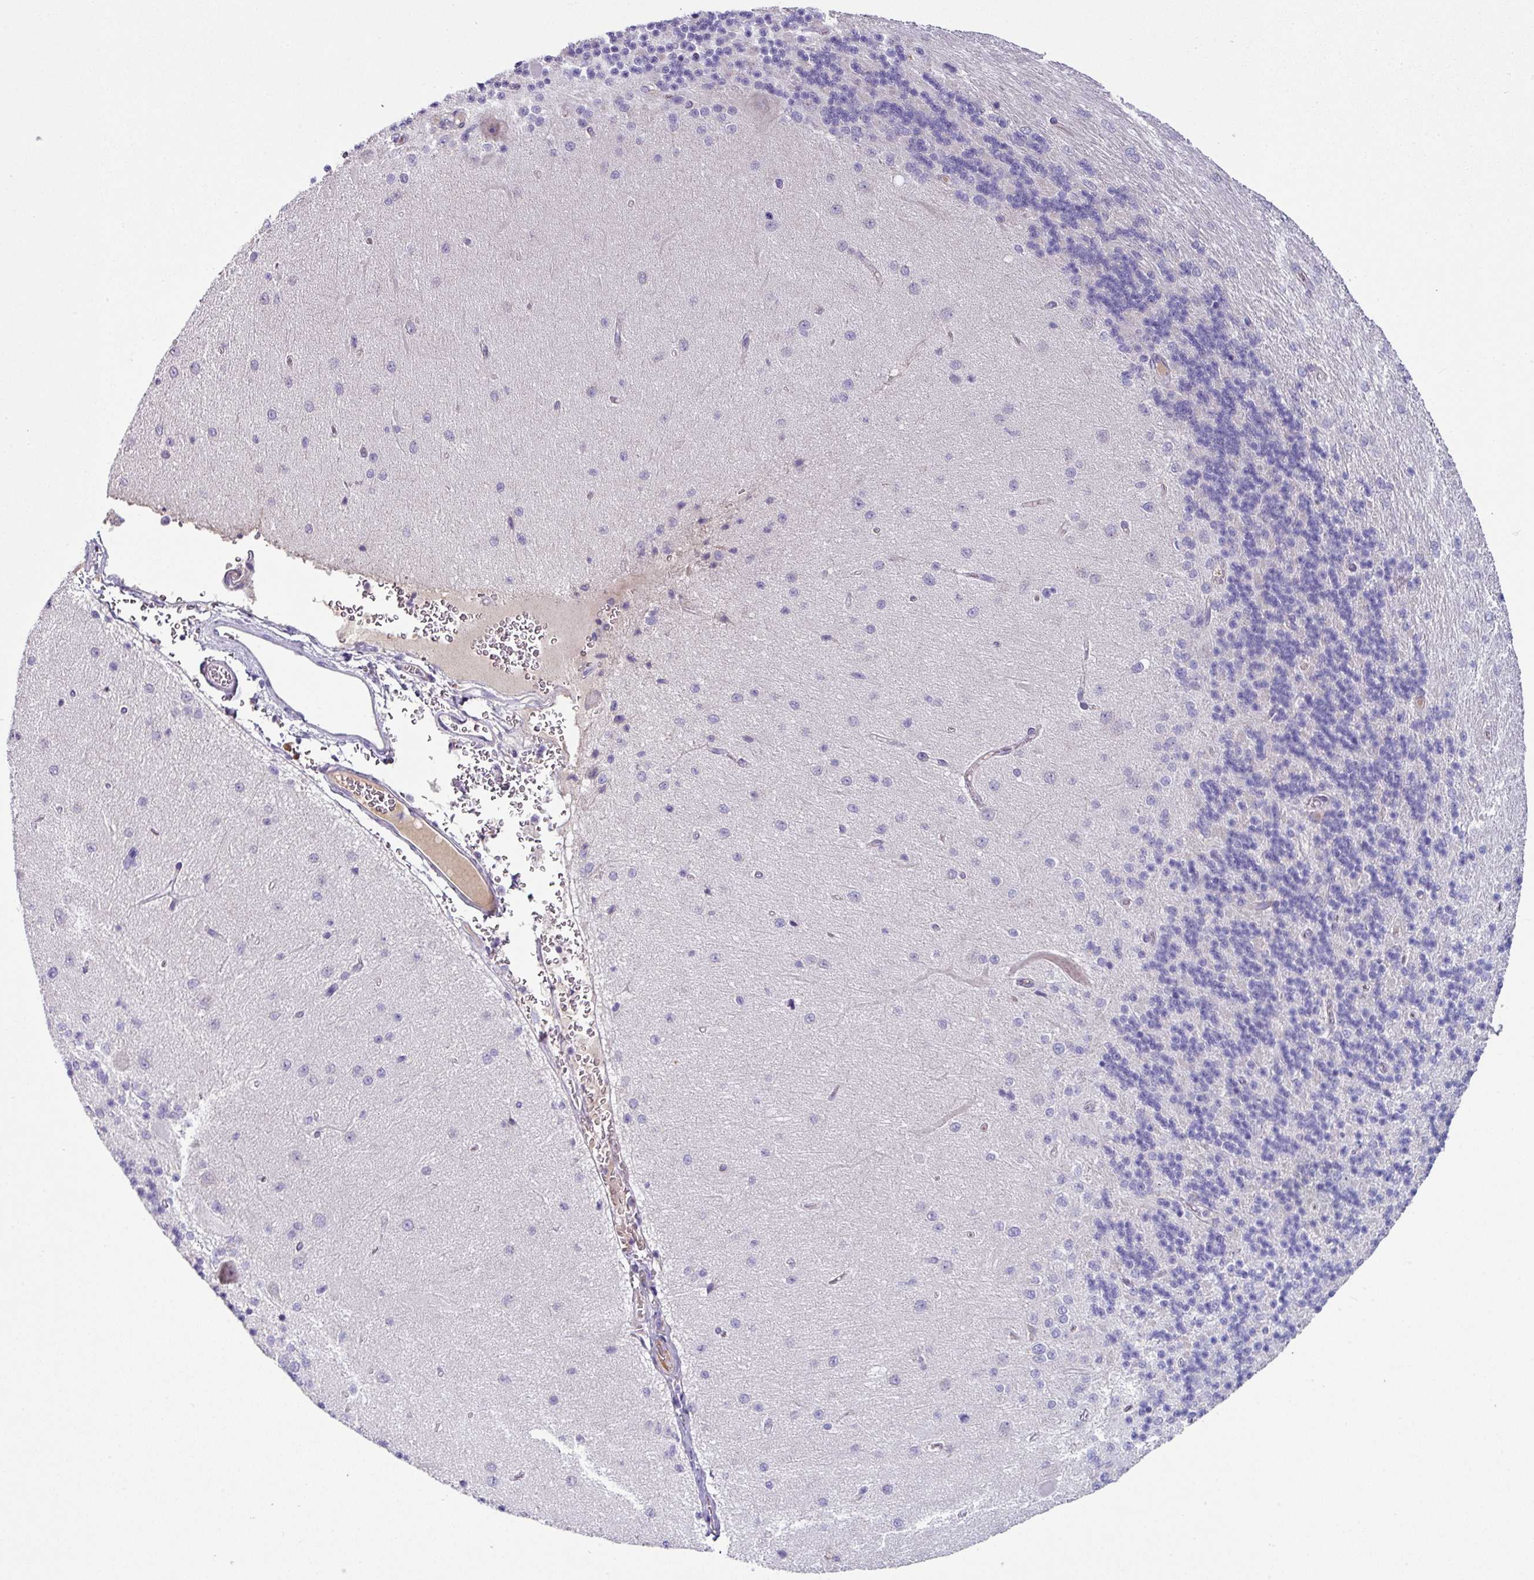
{"staining": {"intensity": "negative", "quantity": "none", "location": "none"}, "tissue": "cerebellum", "cell_type": "Cells in granular layer", "image_type": "normal", "snomed": [{"axis": "morphology", "description": "Normal tissue, NOS"}, {"axis": "topography", "description": "Cerebellum"}], "caption": "Protein analysis of normal cerebellum demonstrates no significant staining in cells in granular layer.", "gene": "SLAMF6", "patient": {"sex": "female", "age": 29}}